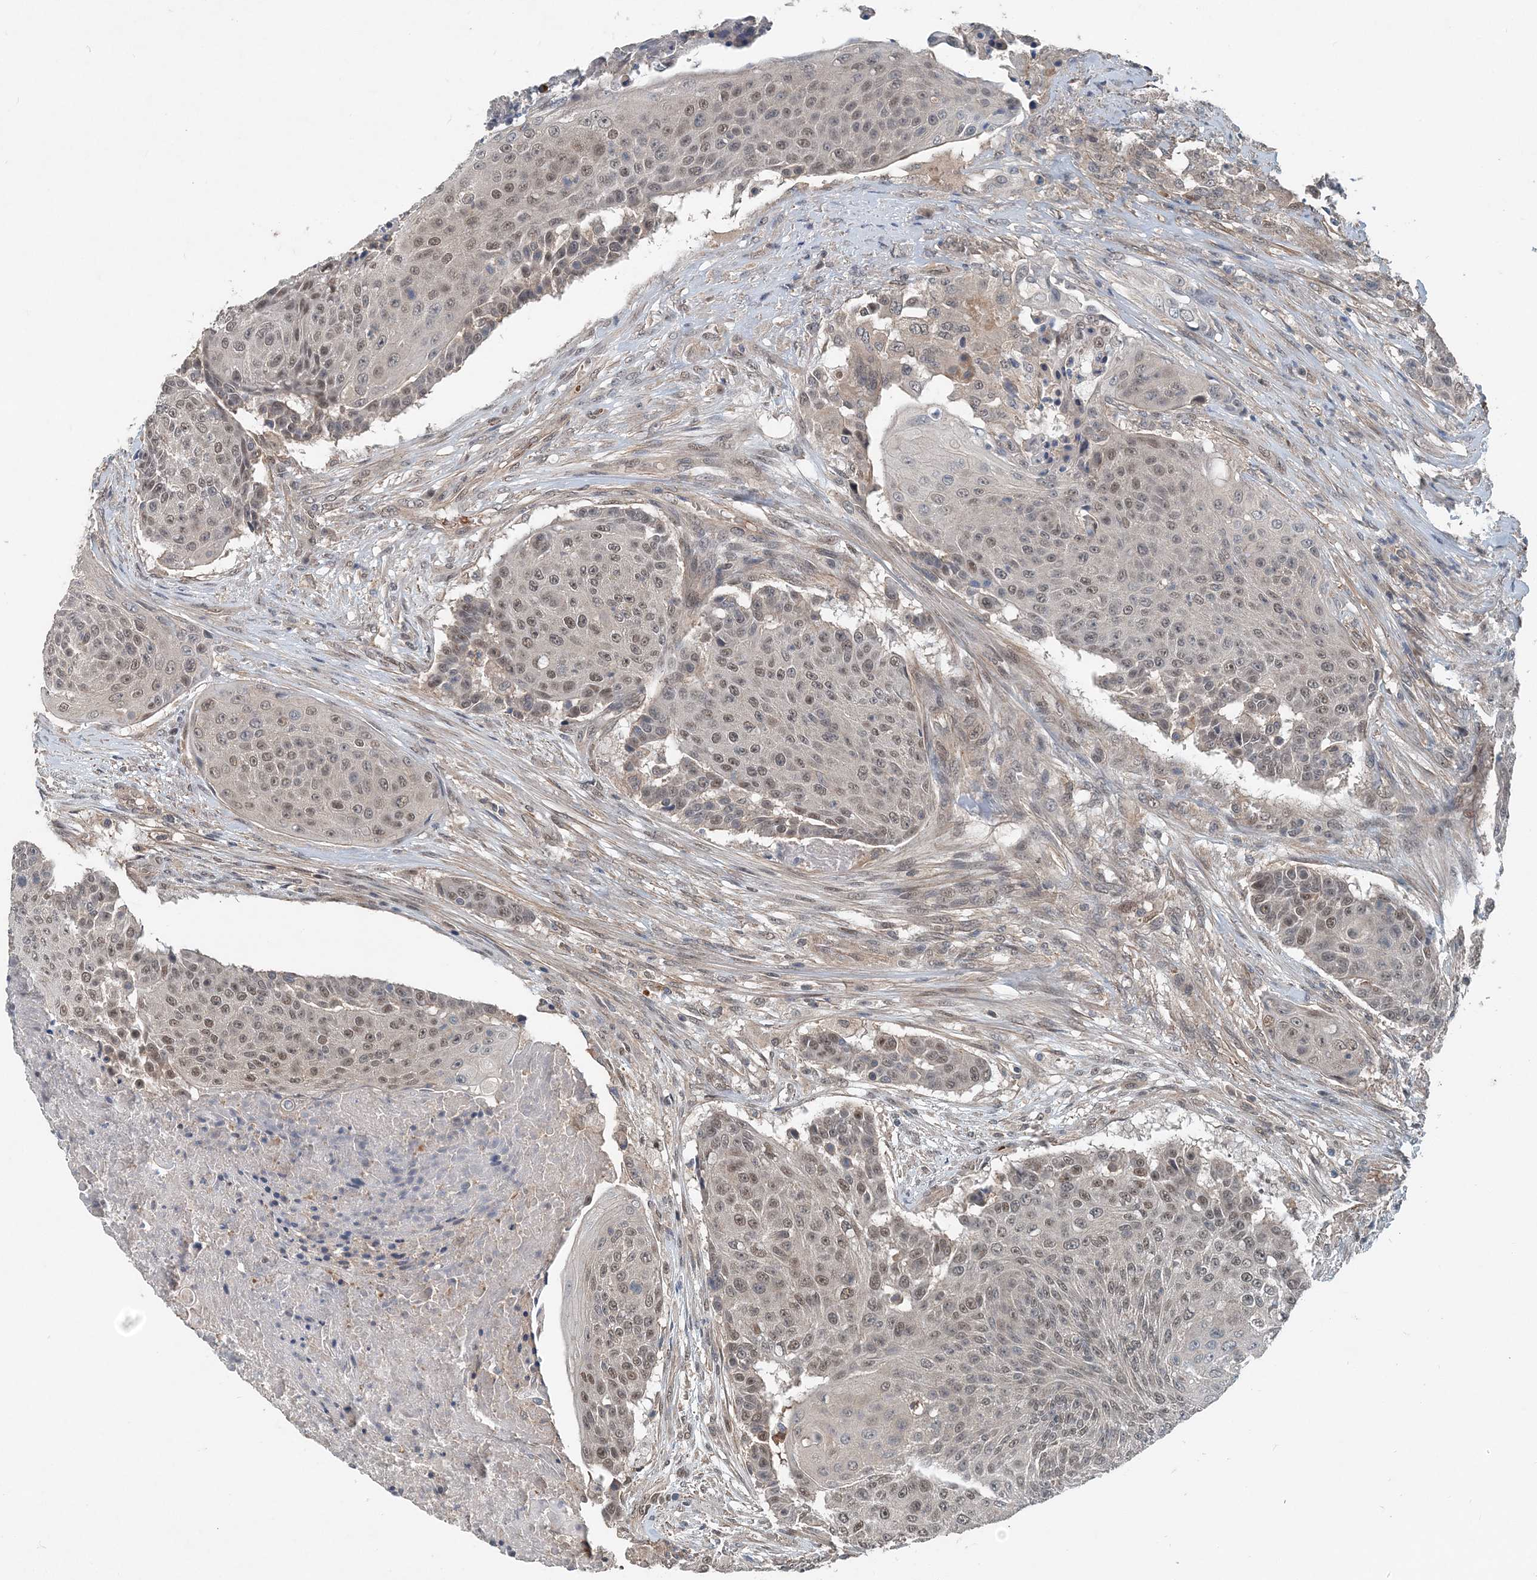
{"staining": {"intensity": "weak", "quantity": "<25%", "location": "nuclear"}, "tissue": "urothelial cancer", "cell_type": "Tumor cells", "image_type": "cancer", "snomed": [{"axis": "morphology", "description": "Urothelial carcinoma, High grade"}, {"axis": "topography", "description": "Urinary bladder"}], "caption": "A photomicrograph of urothelial carcinoma (high-grade) stained for a protein reveals no brown staining in tumor cells.", "gene": "SMPD3", "patient": {"sex": "female", "age": 63}}